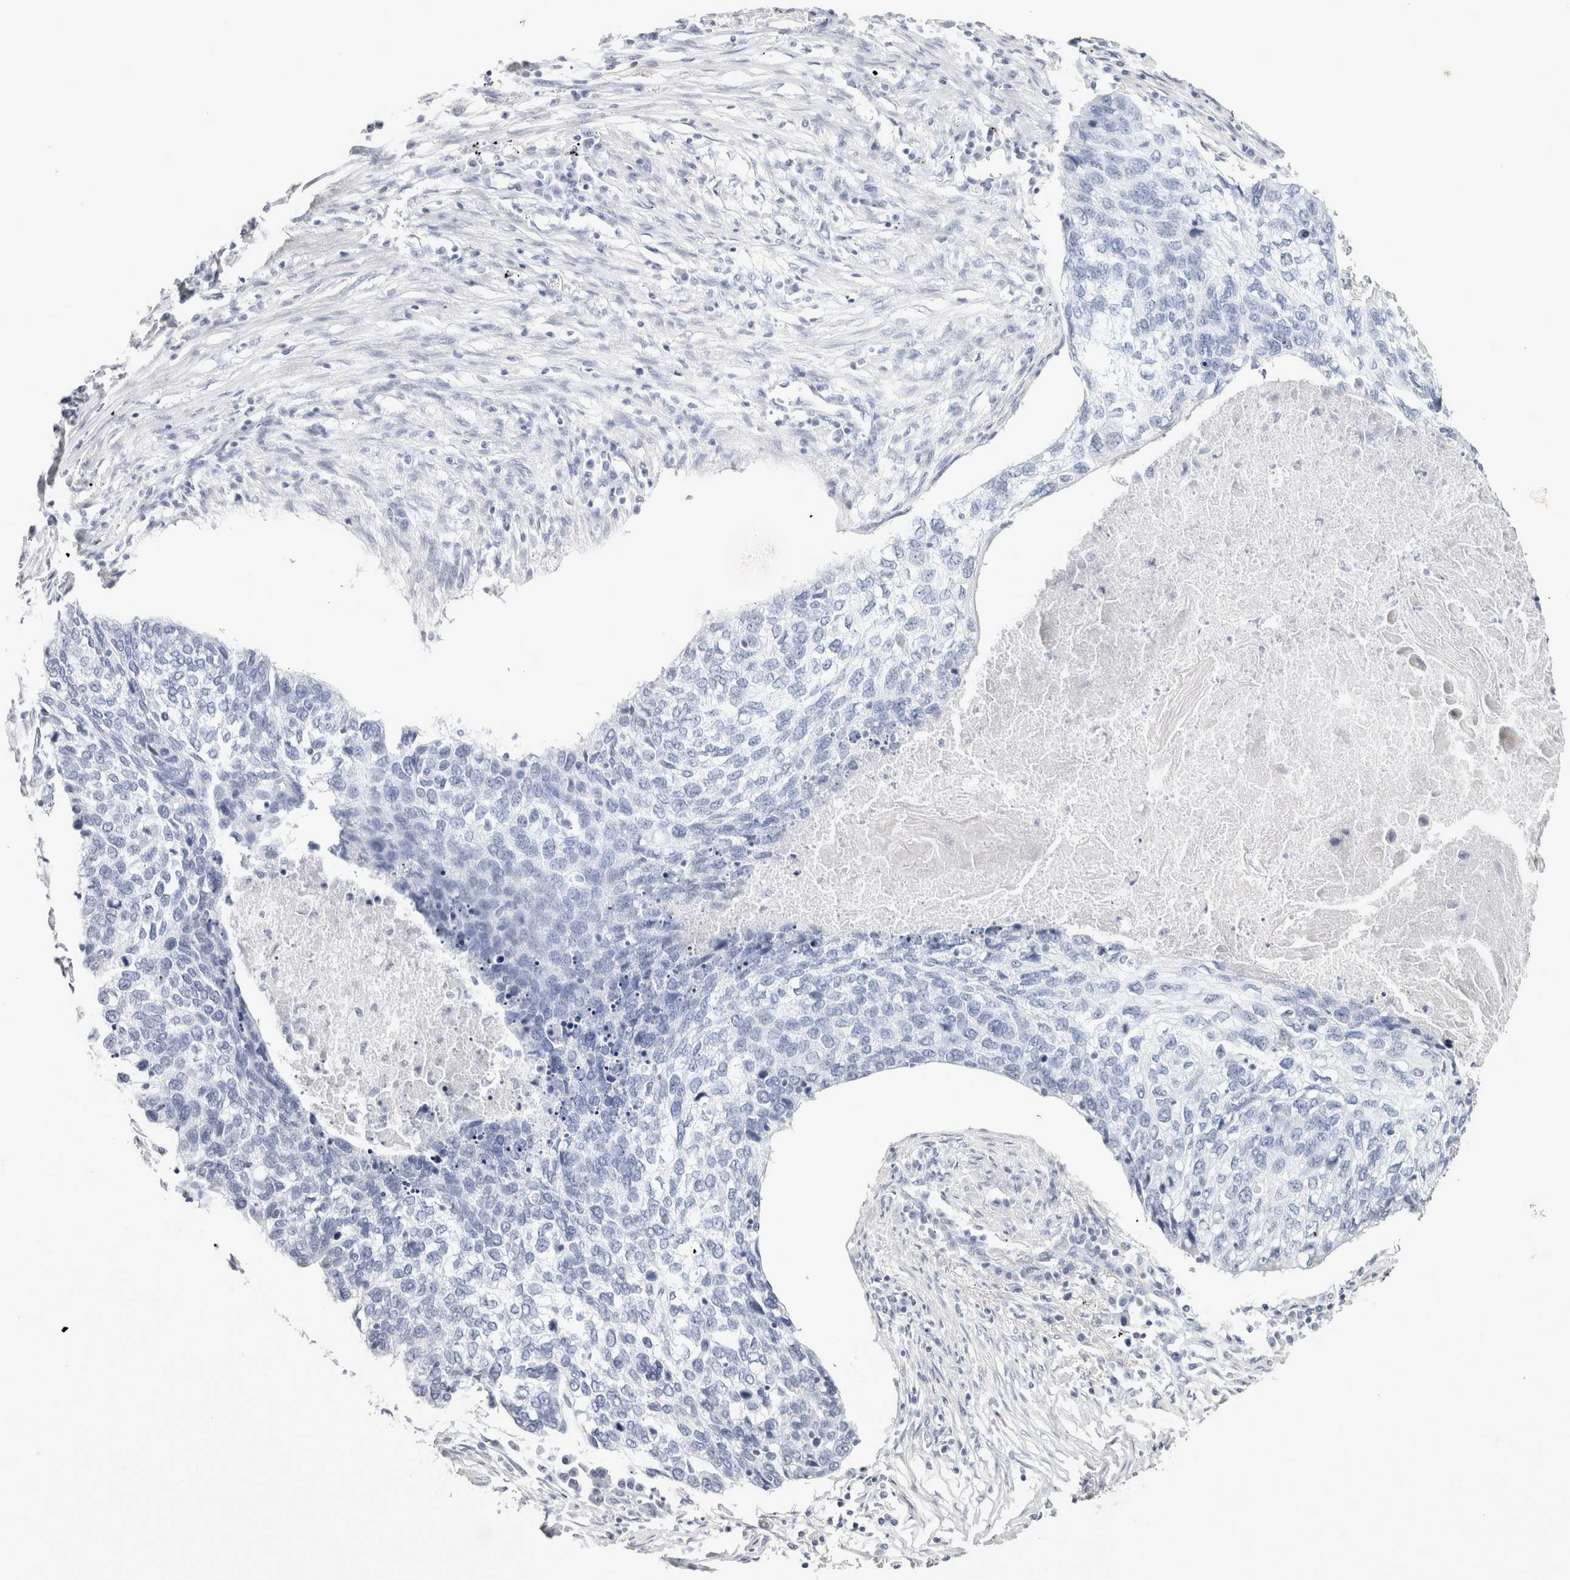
{"staining": {"intensity": "negative", "quantity": "none", "location": "none"}, "tissue": "lung cancer", "cell_type": "Tumor cells", "image_type": "cancer", "snomed": [{"axis": "morphology", "description": "Squamous cell carcinoma, NOS"}, {"axis": "topography", "description": "Lung"}], "caption": "The micrograph exhibits no significant staining in tumor cells of lung squamous cell carcinoma.", "gene": "GARIN1A", "patient": {"sex": "female", "age": 63}}